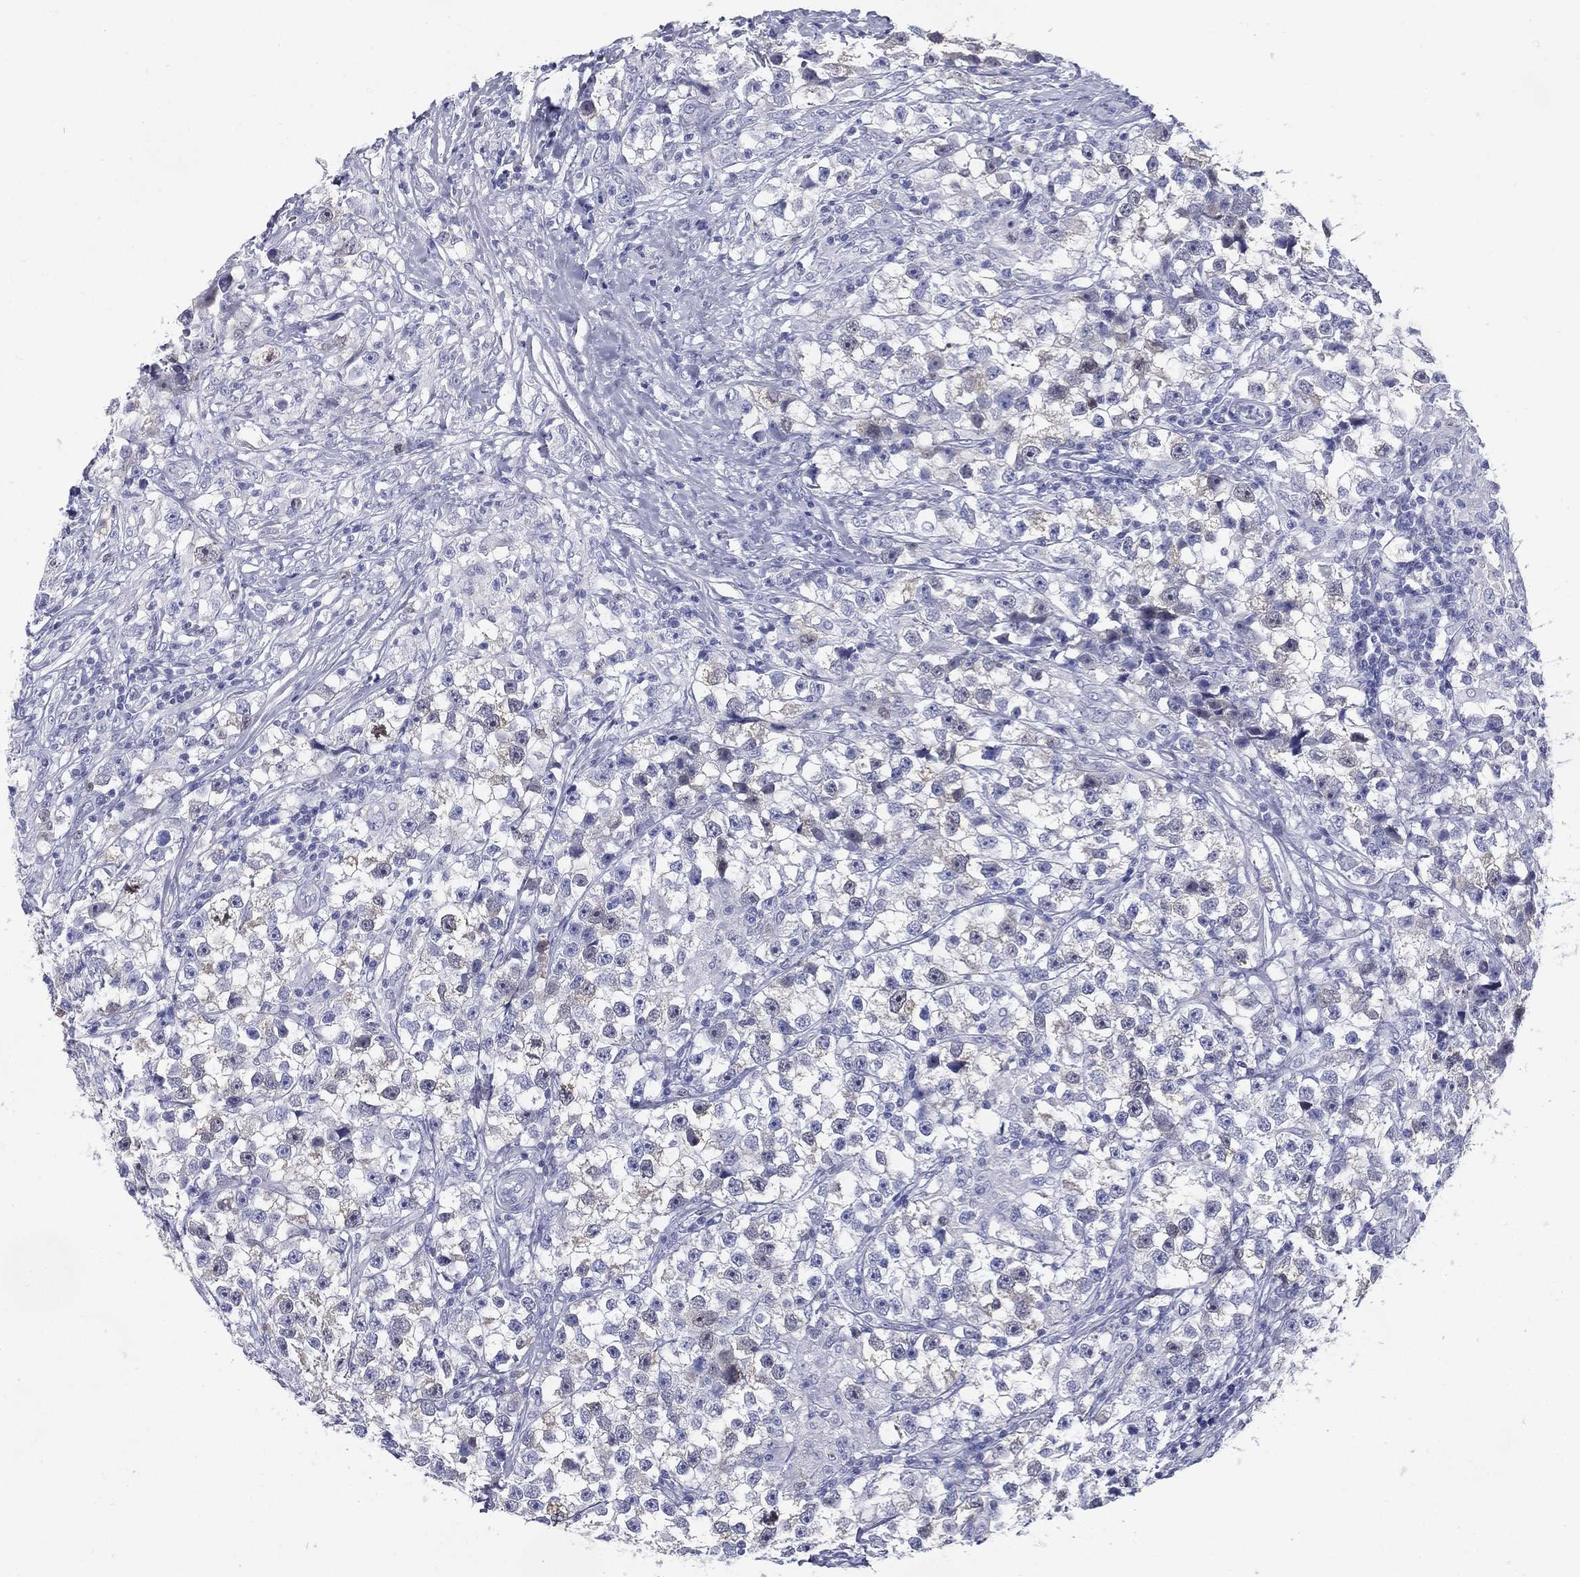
{"staining": {"intensity": "negative", "quantity": "none", "location": "none"}, "tissue": "testis cancer", "cell_type": "Tumor cells", "image_type": "cancer", "snomed": [{"axis": "morphology", "description": "Seminoma, NOS"}, {"axis": "topography", "description": "Testis"}], "caption": "A high-resolution image shows immunohistochemistry (IHC) staining of testis cancer, which displays no significant staining in tumor cells.", "gene": "KIF2C", "patient": {"sex": "male", "age": 46}}